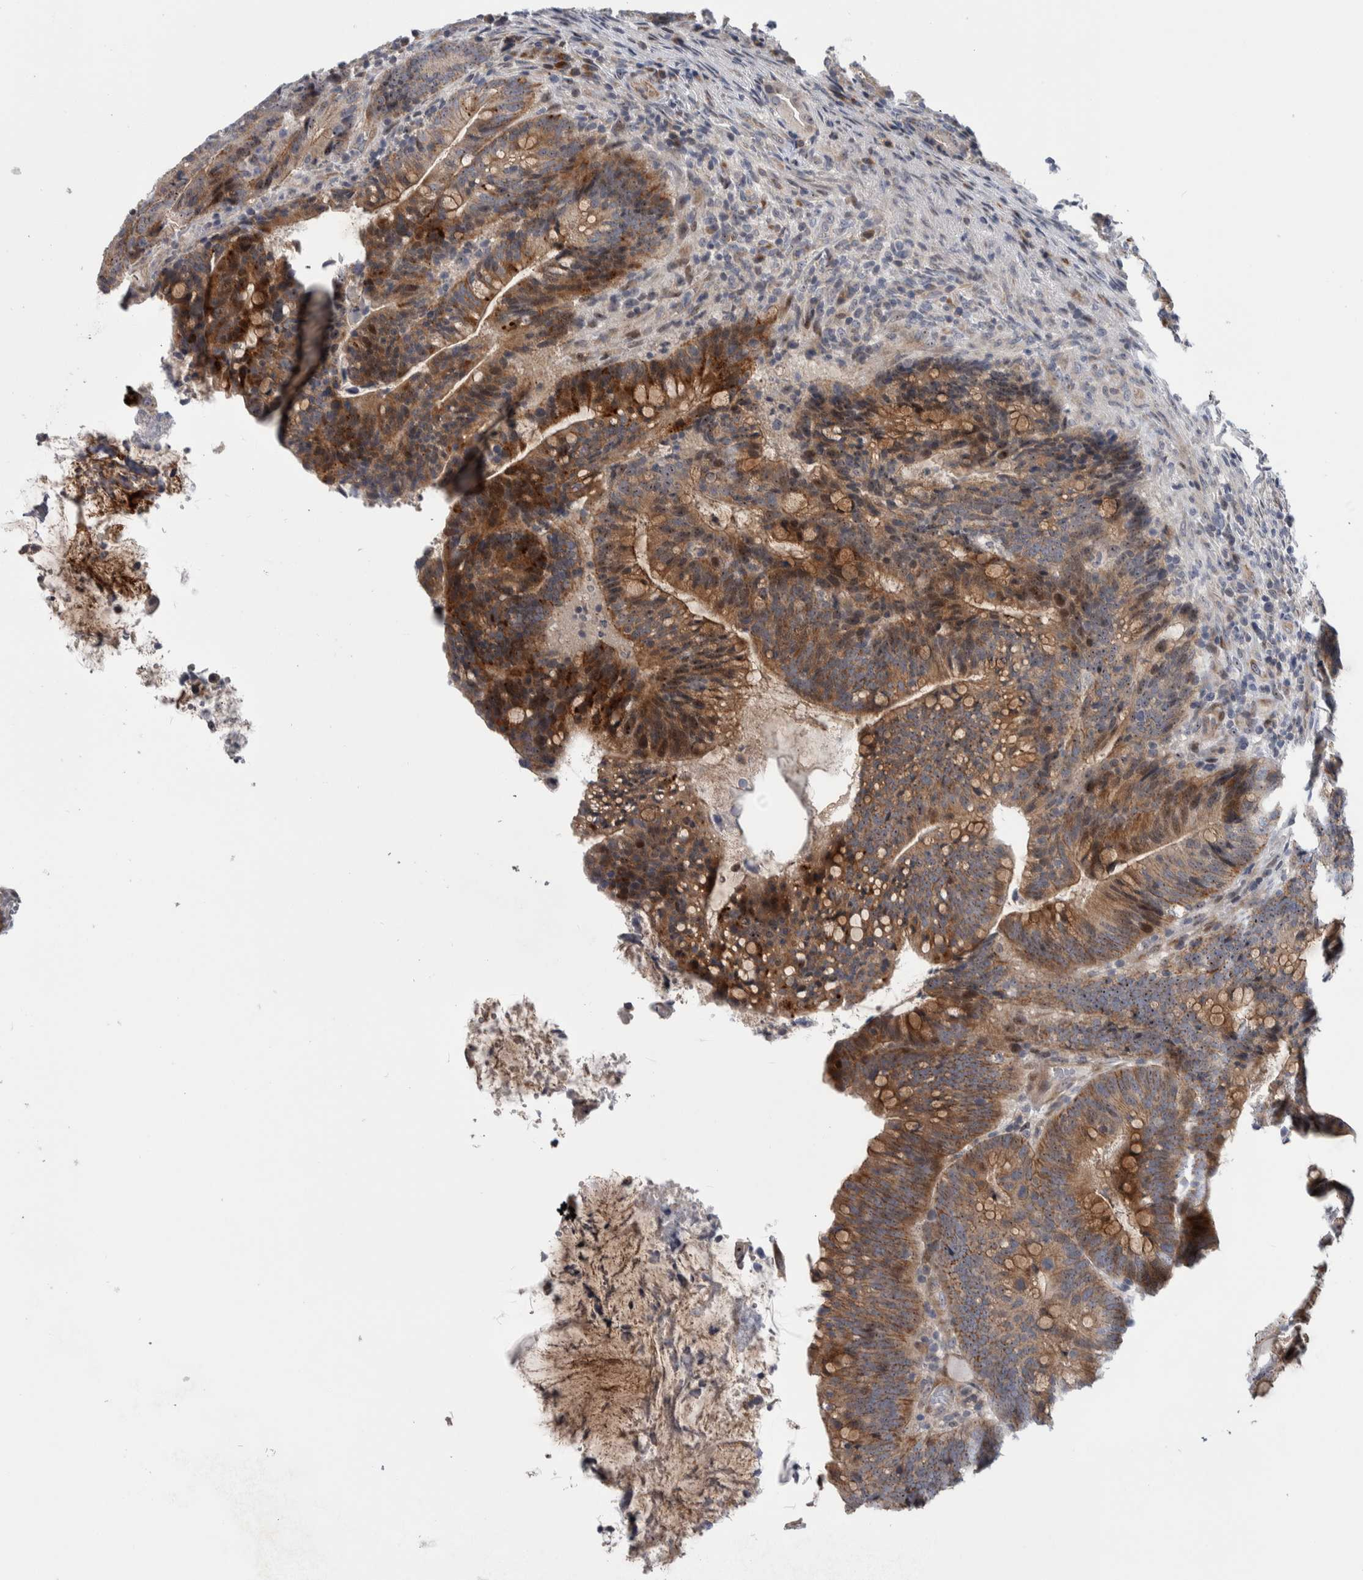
{"staining": {"intensity": "moderate", "quantity": "<25%", "location": "cytoplasmic/membranous,nuclear"}, "tissue": "colorectal cancer", "cell_type": "Tumor cells", "image_type": "cancer", "snomed": [{"axis": "morphology", "description": "Adenocarcinoma, NOS"}, {"axis": "topography", "description": "Colon"}], "caption": "Protein expression analysis of human colorectal cancer reveals moderate cytoplasmic/membranous and nuclear expression in approximately <25% of tumor cells.", "gene": "PRRG4", "patient": {"sex": "female", "age": 66}}